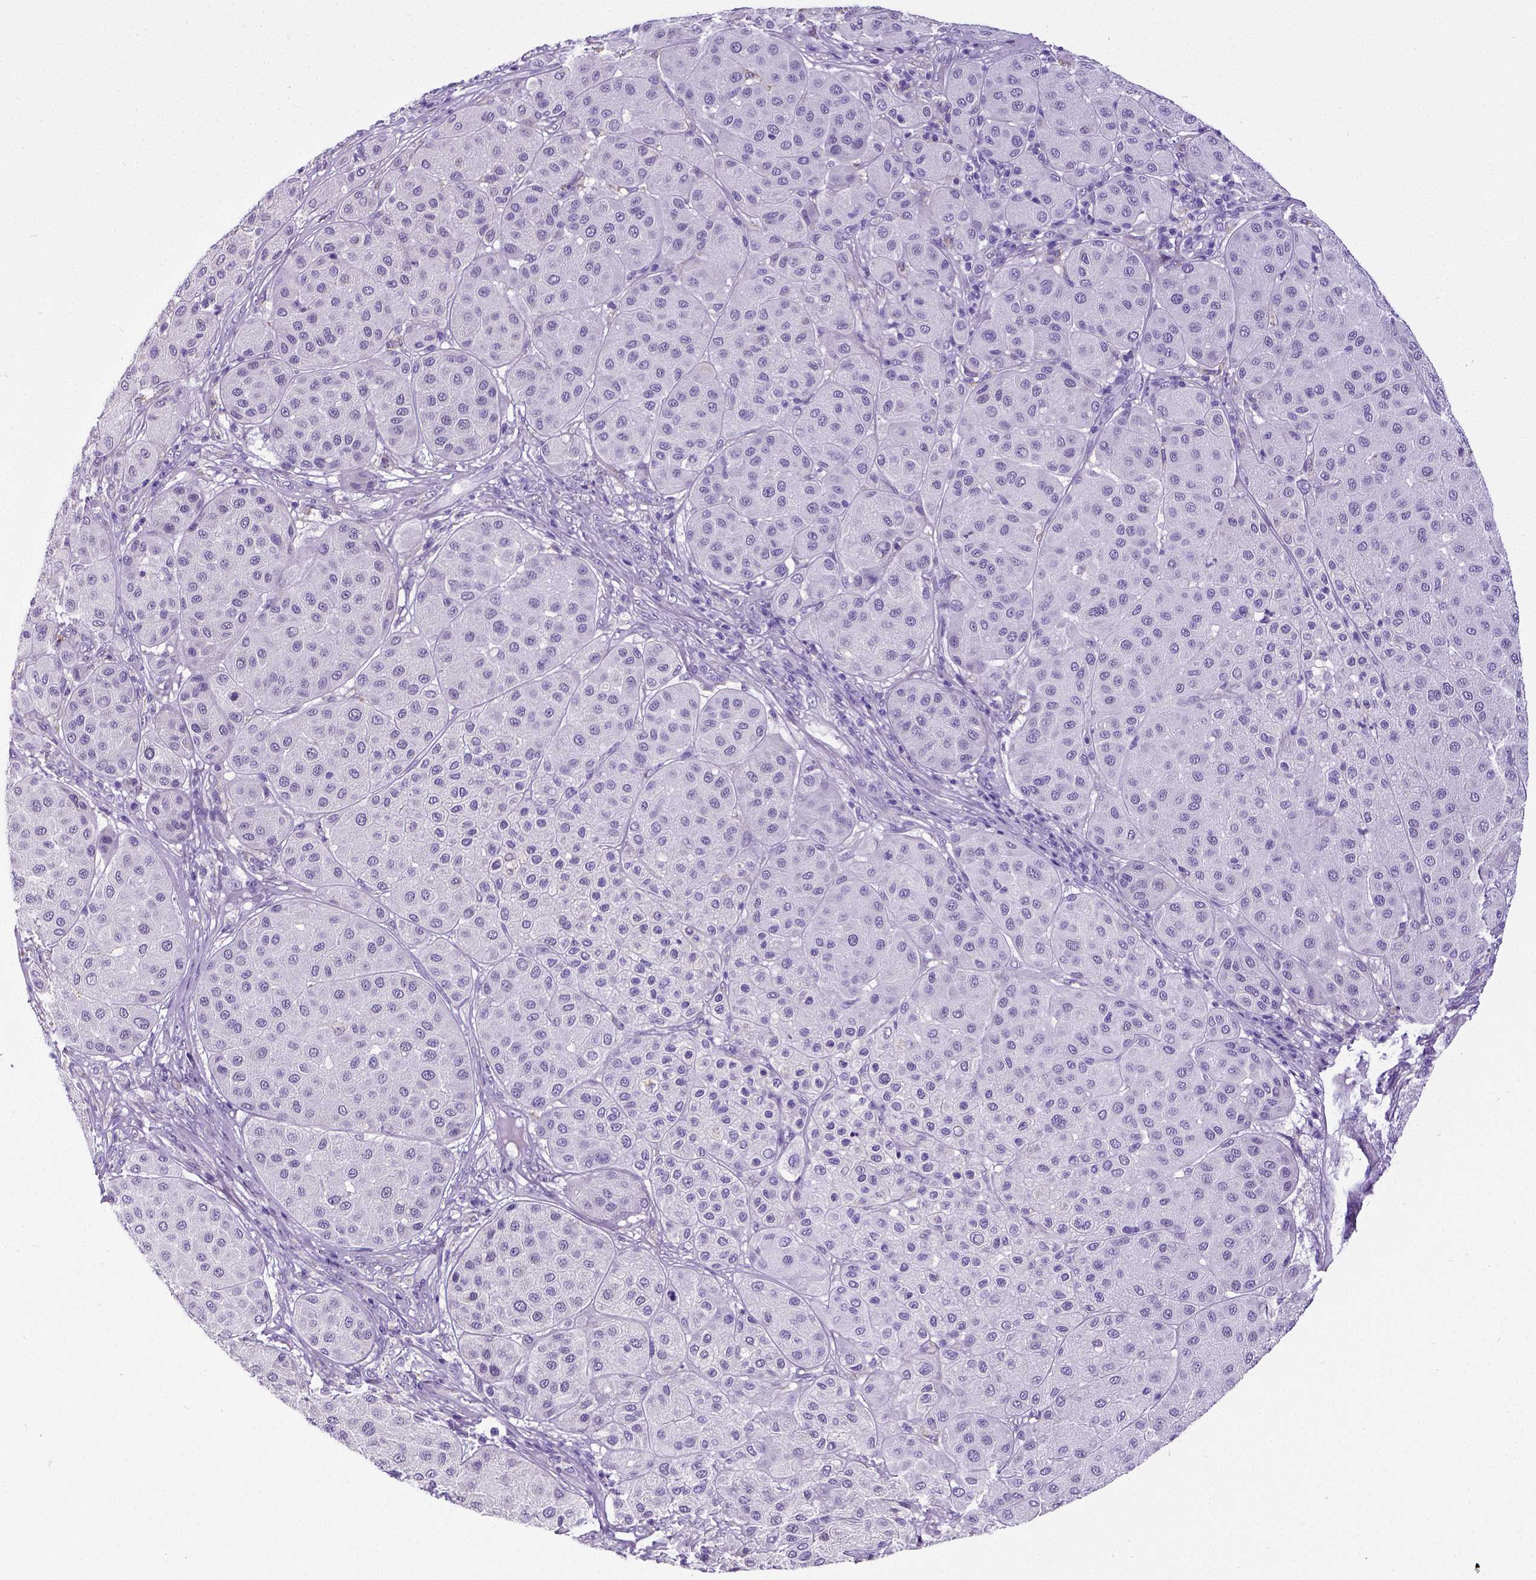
{"staining": {"intensity": "negative", "quantity": "none", "location": "none"}, "tissue": "melanoma", "cell_type": "Tumor cells", "image_type": "cancer", "snomed": [{"axis": "morphology", "description": "Malignant melanoma, Metastatic site"}, {"axis": "topography", "description": "Smooth muscle"}], "caption": "The image reveals no staining of tumor cells in melanoma. (DAB immunohistochemistry with hematoxylin counter stain).", "gene": "SATB2", "patient": {"sex": "male", "age": 41}}